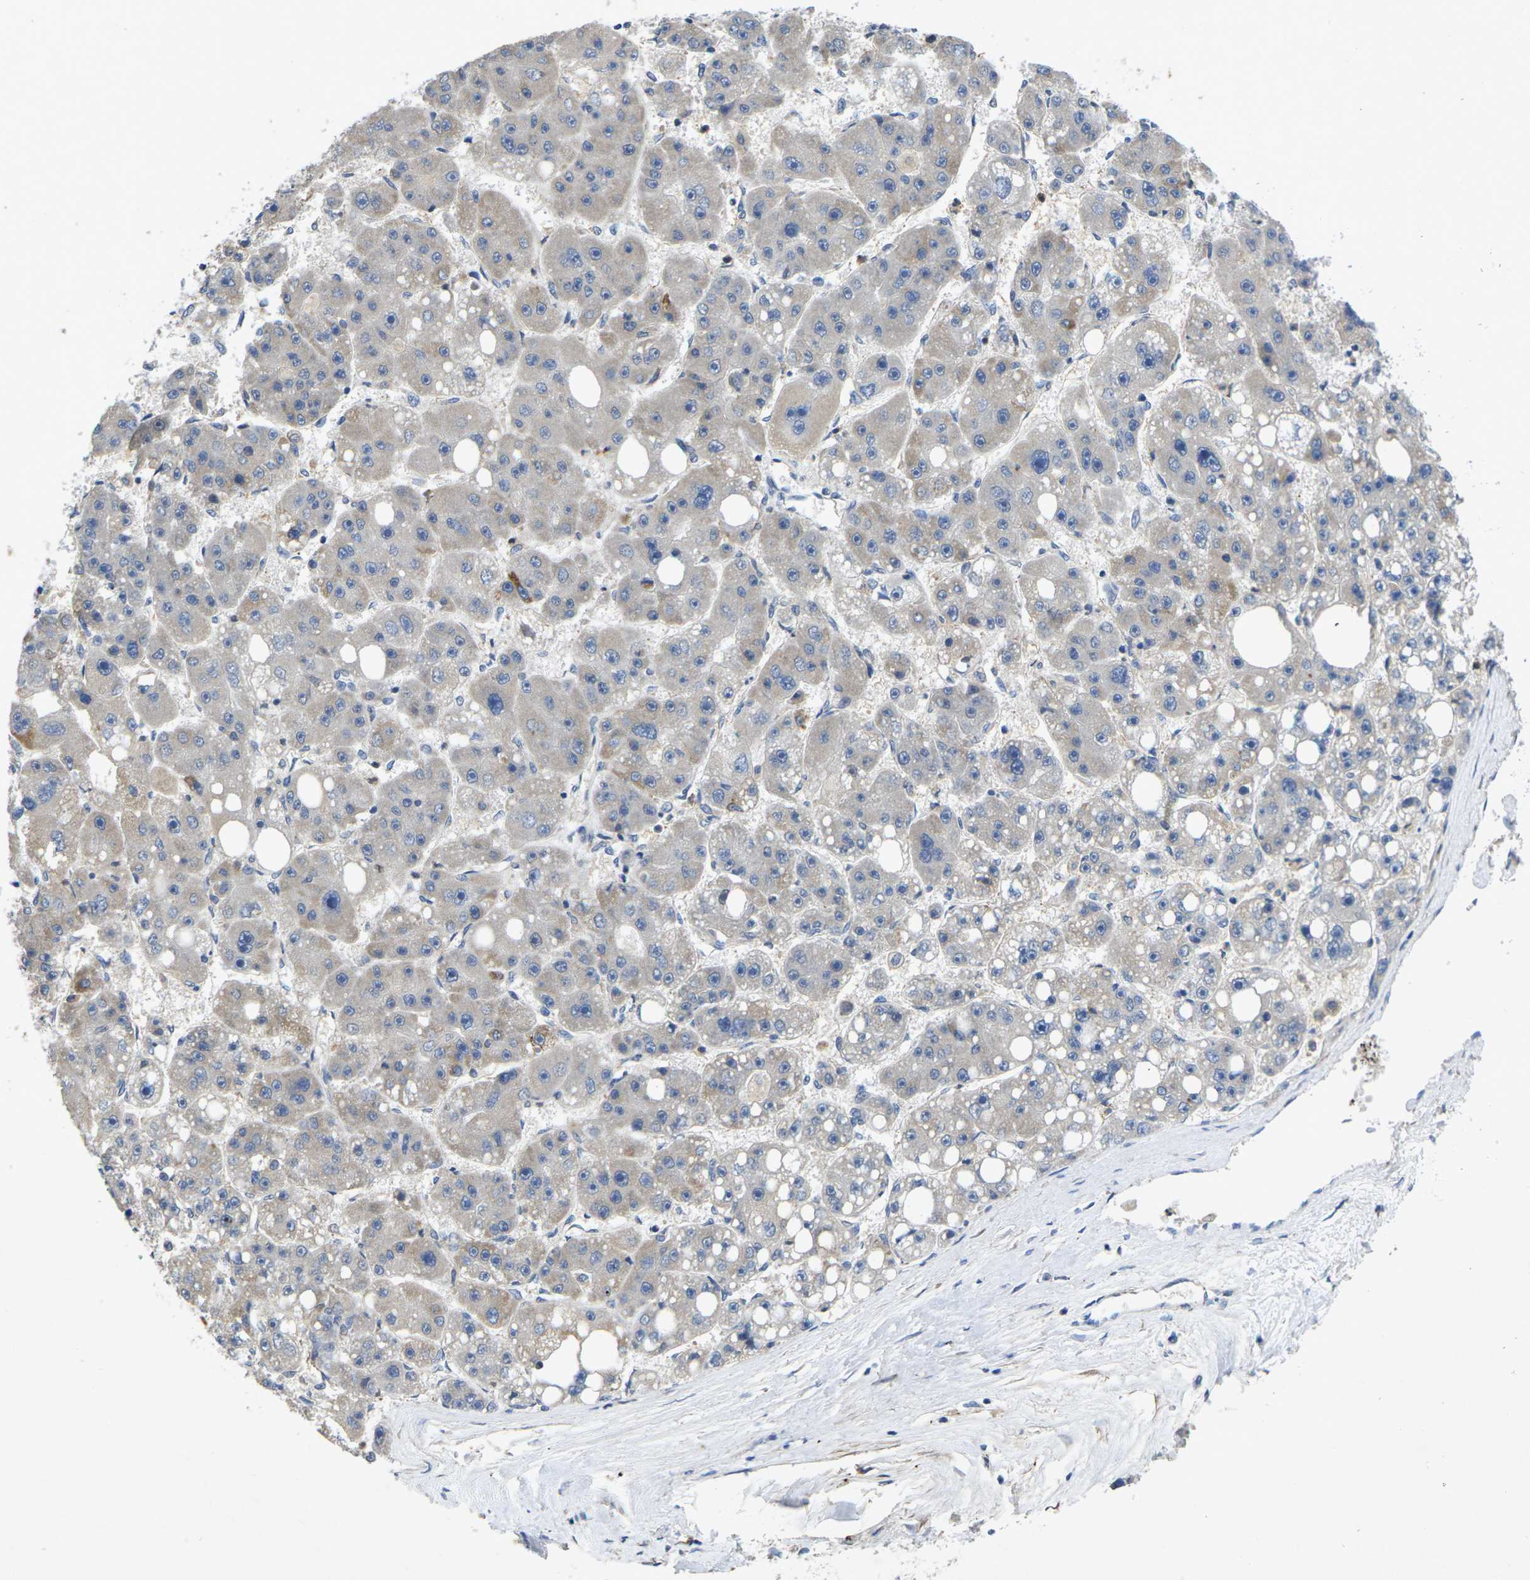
{"staining": {"intensity": "negative", "quantity": "none", "location": "none"}, "tissue": "liver cancer", "cell_type": "Tumor cells", "image_type": "cancer", "snomed": [{"axis": "morphology", "description": "Carcinoma, Hepatocellular, NOS"}, {"axis": "topography", "description": "Liver"}], "caption": "Human liver cancer stained for a protein using IHC reveals no staining in tumor cells.", "gene": "KIF1B", "patient": {"sex": "female", "age": 61}}